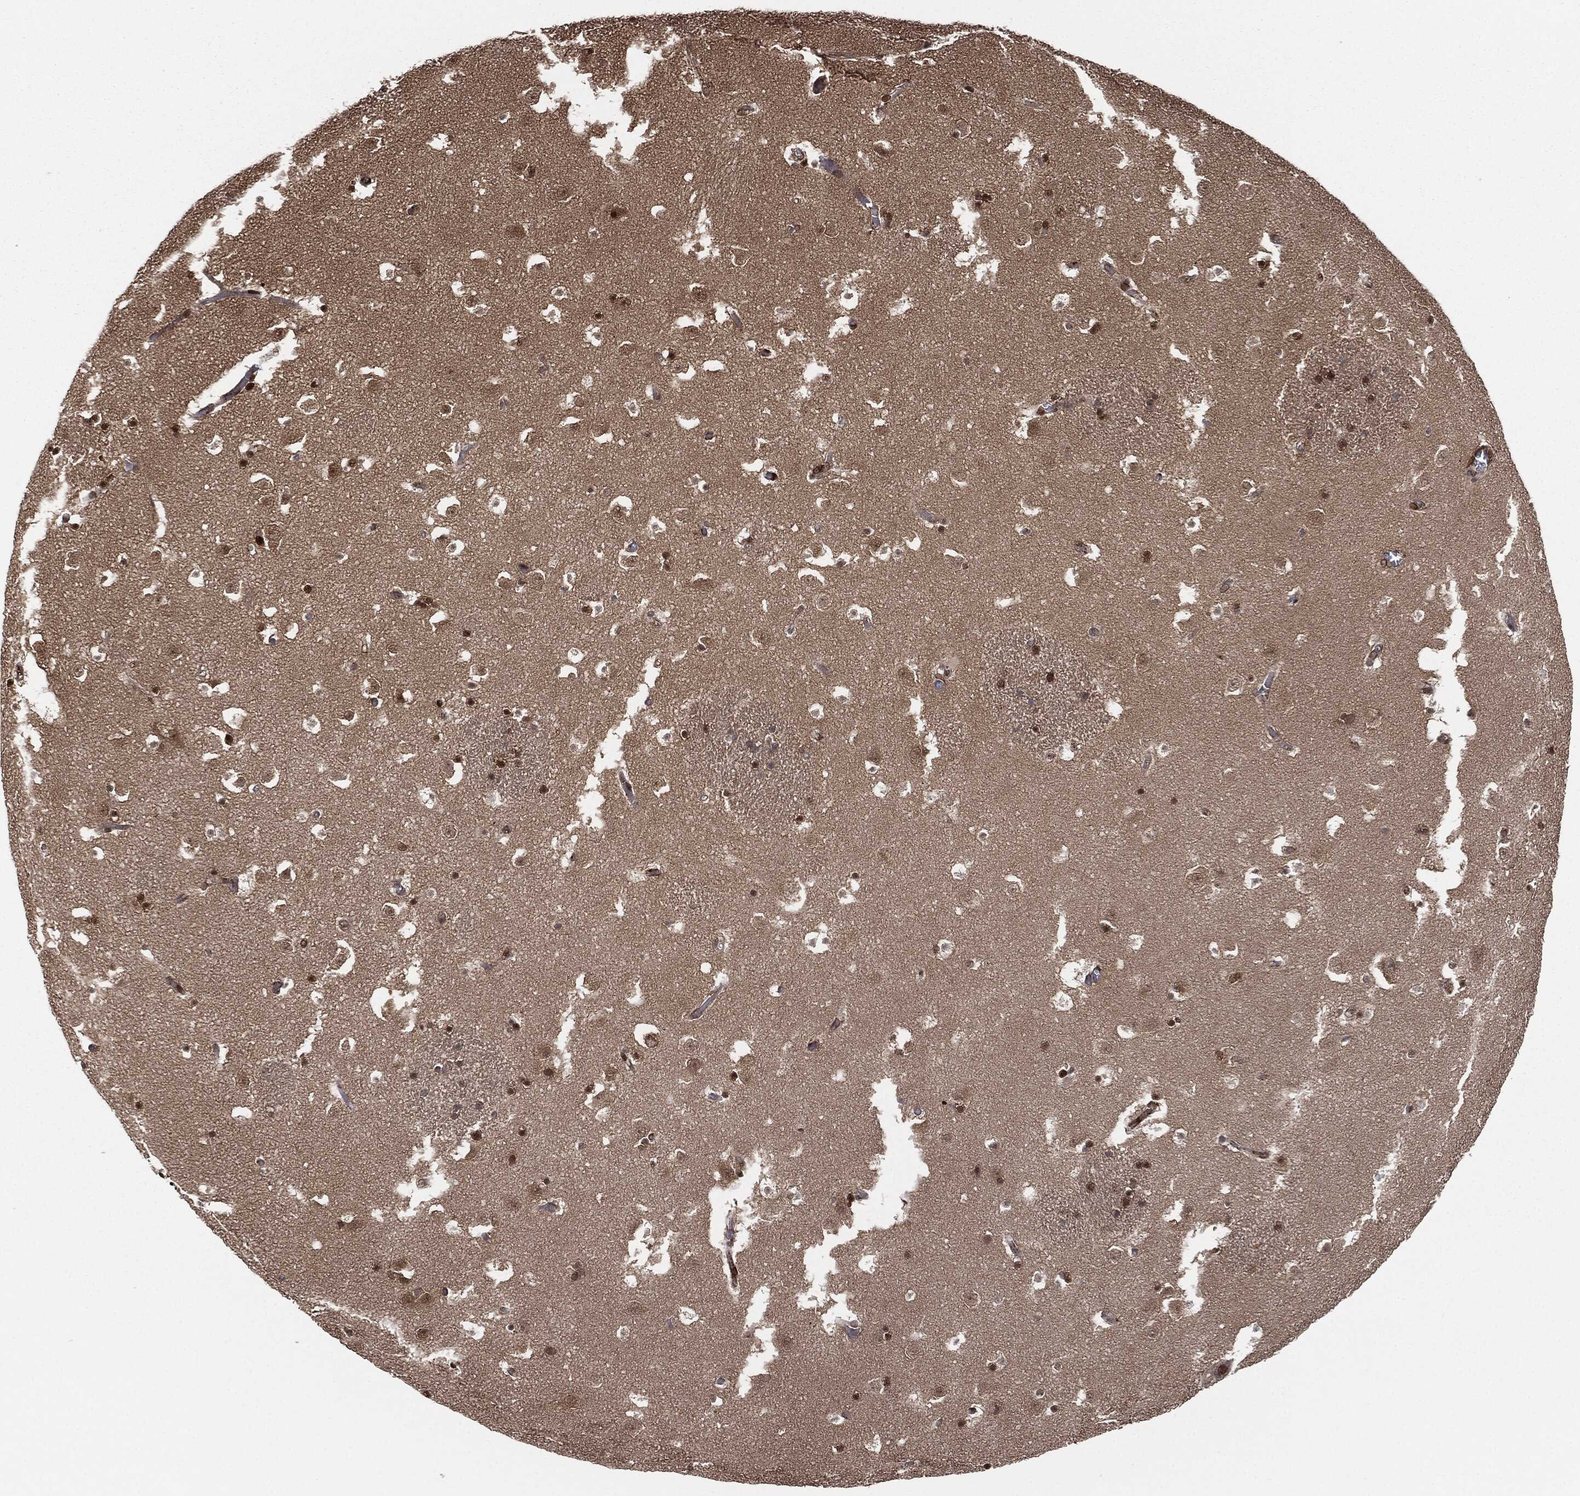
{"staining": {"intensity": "strong", "quantity": ">75%", "location": "nuclear"}, "tissue": "caudate", "cell_type": "Glial cells", "image_type": "normal", "snomed": [{"axis": "morphology", "description": "Normal tissue, NOS"}, {"axis": "topography", "description": "Lateral ventricle wall"}], "caption": "Glial cells reveal high levels of strong nuclear positivity in approximately >75% of cells in normal caudate.", "gene": "CAPRIN2", "patient": {"sex": "female", "age": 42}}